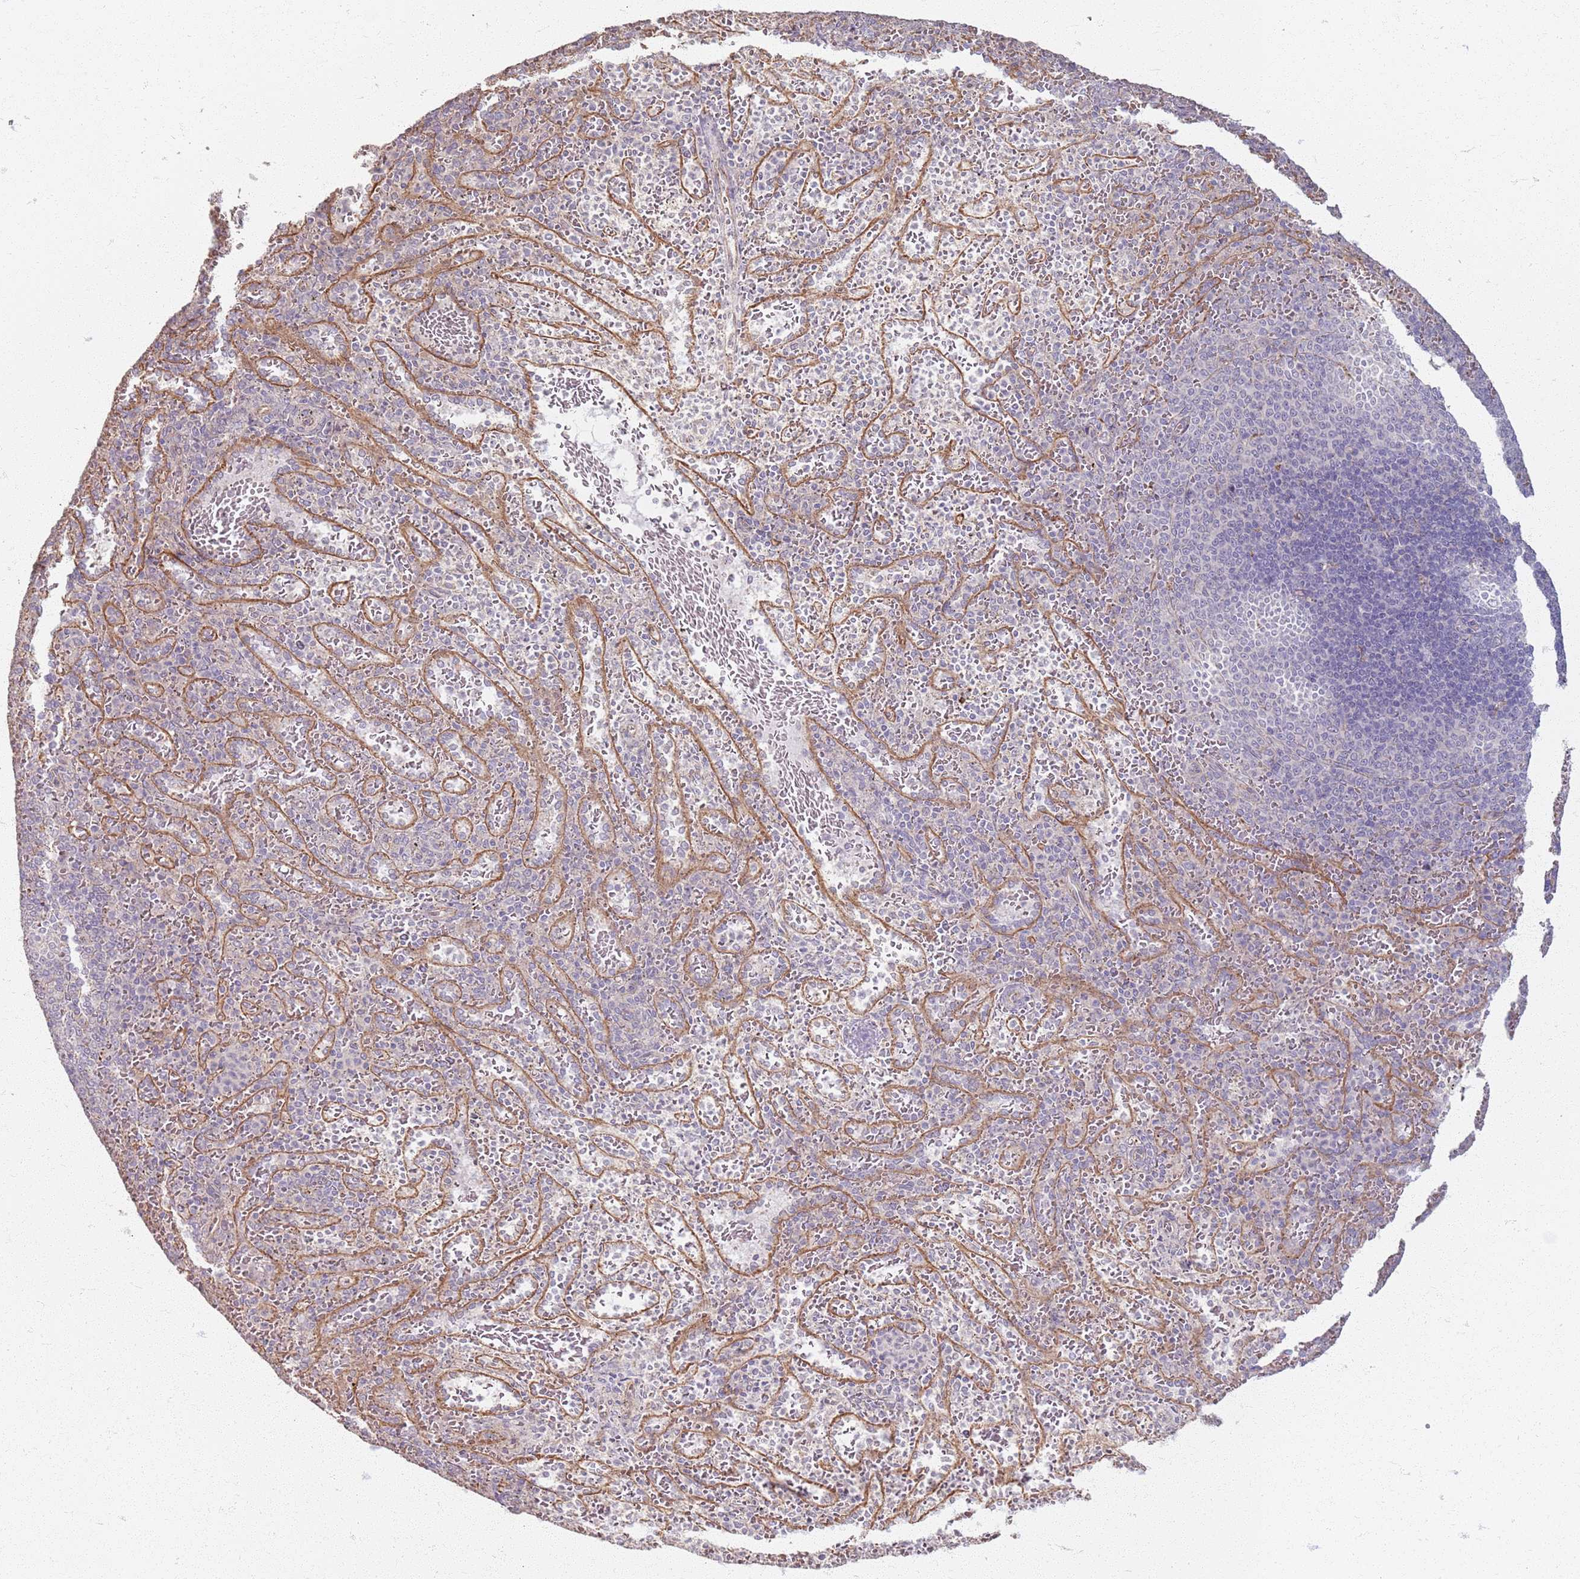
{"staining": {"intensity": "negative", "quantity": "none", "location": "none"}, "tissue": "spleen", "cell_type": "Cells in red pulp", "image_type": "normal", "snomed": [{"axis": "morphology", "description": "Normal tissue, NOS"}, {"axis": "topography", "description": "Spleen"}], "caption": "Immunohistochemistry (IHC) micrograph of unremarkable spleen stained for a protein (brown), which shows no positivity in cells in red pulp. Nuclei are stained in blue.", "gene": "KCNA5", "patient": {"sex": "female", "age": 21}}